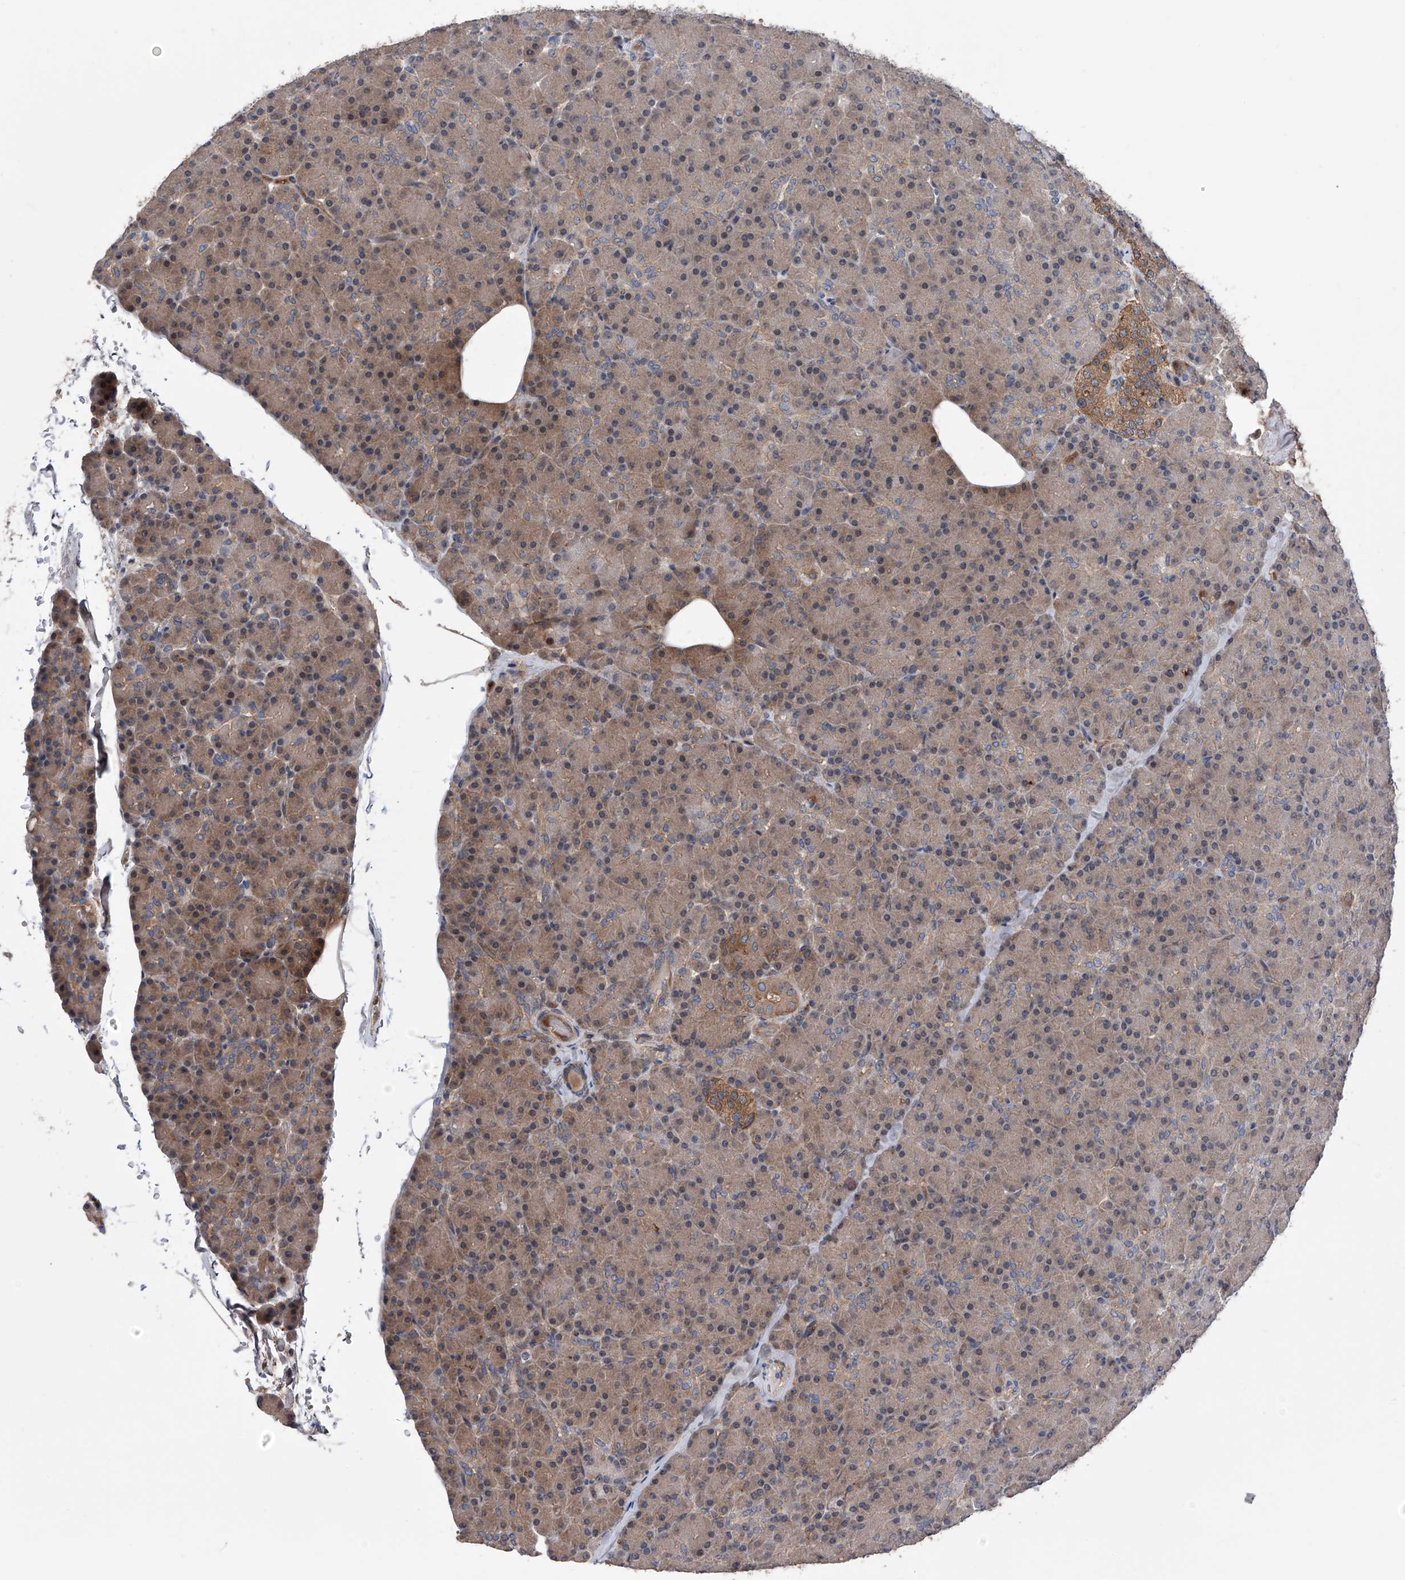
{"staining": {"intensity": "moderate", "quantity": ">75%", "location": "cytoplasmic/membranous"}, "tissue": "pancreas", "cell_type": "Exocrine glandular cells", "image_type": "normal", "snomed": [{"axis": "morphology", "description": "Normal tissue, NOS"}, {"axis": "topography", "description": "Pancreas"}], "caption": "A photomicrograph showing moderate cytoplasmic/membranous staining in approximately >75% of exocrine glandular cells in benign pancreas, as visualized by brown immunohistochemical staining.", "gene": "NUDT17", "patient": {"sex": "female", "age": 43}}